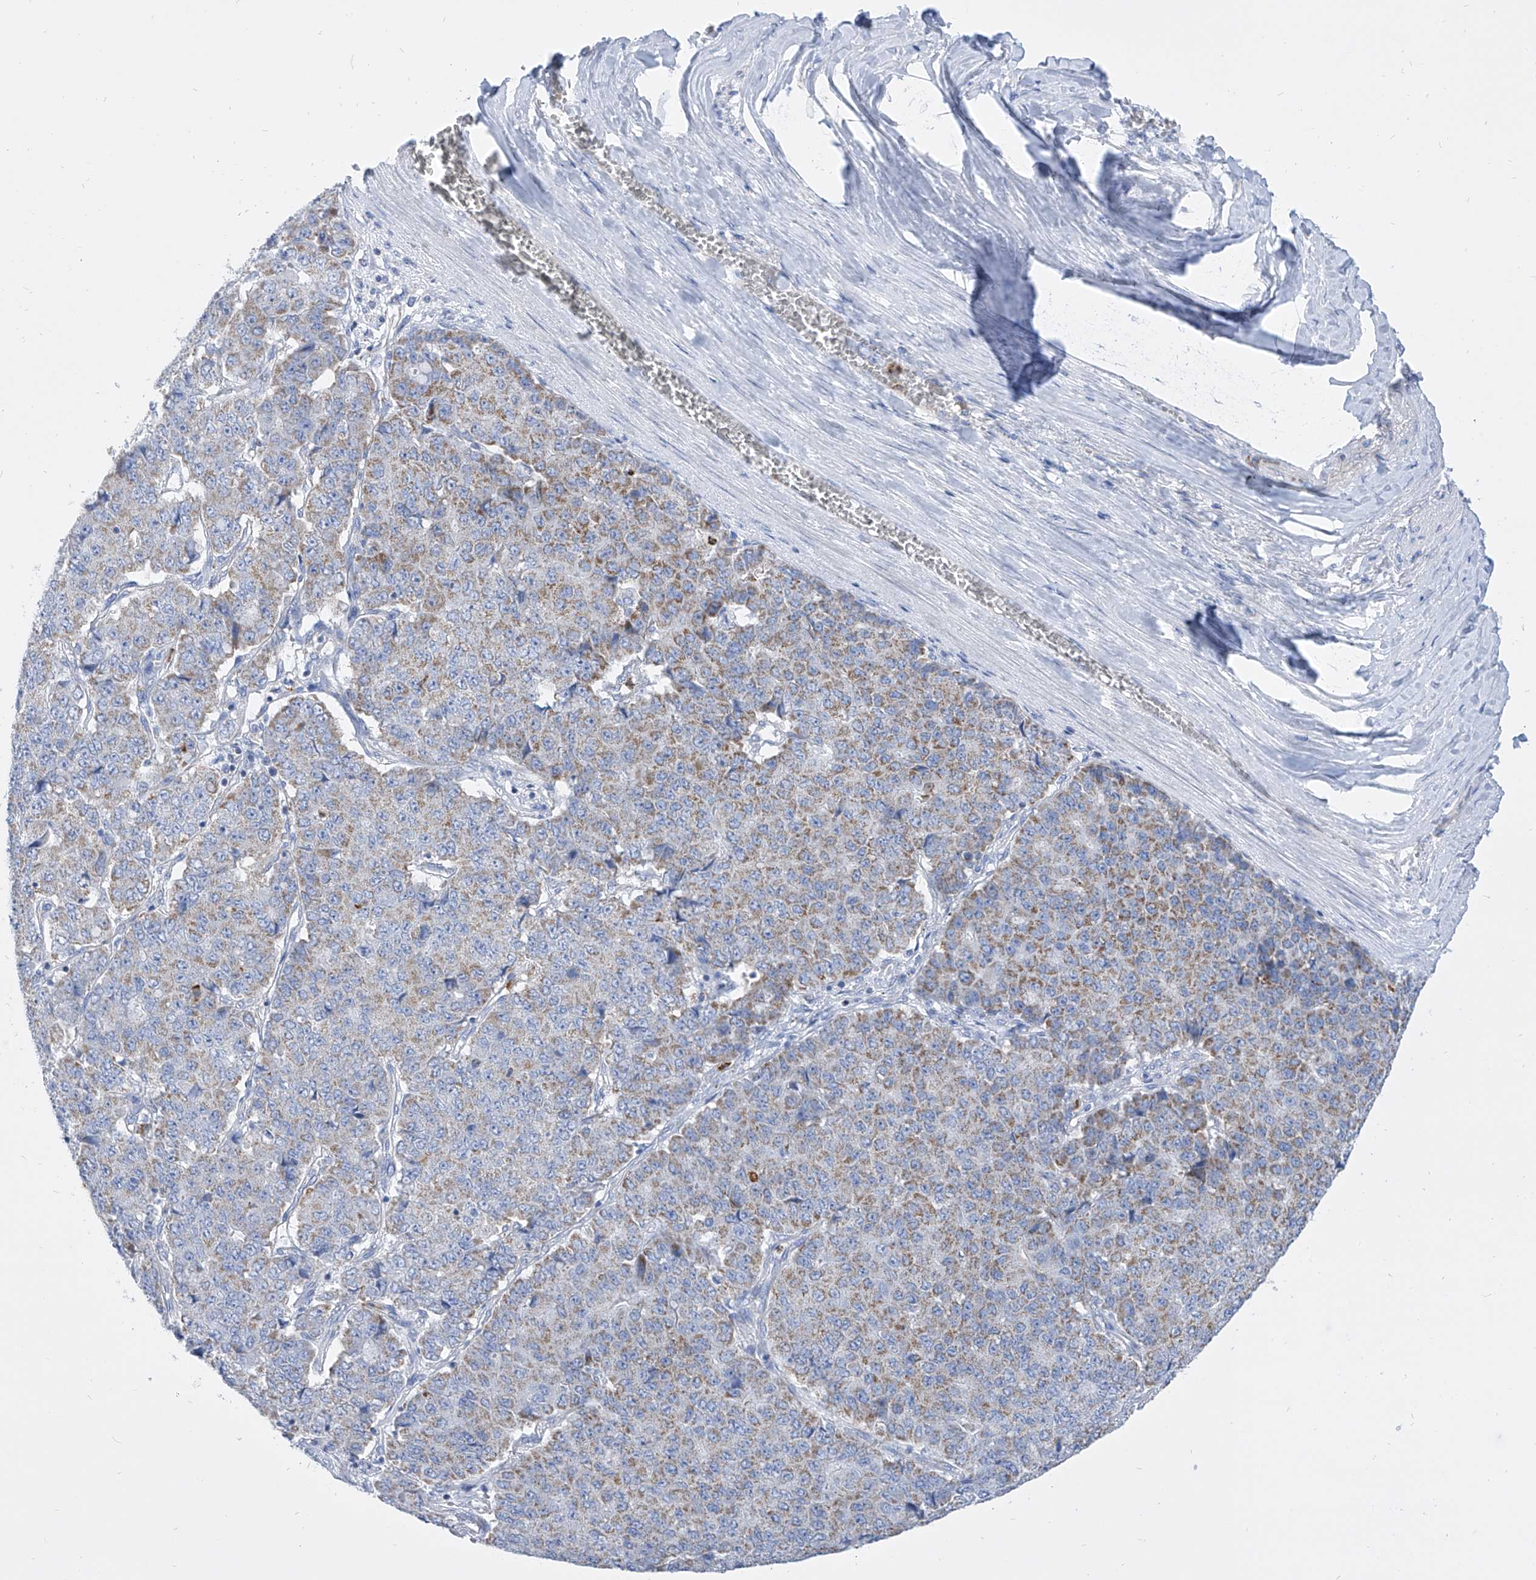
{"staining": {"intensity": "moderate", "quantity": "<25%", "location": "cytoplasmic/membranous"}, "tissue": "pancreatic cancer", "cell_type": "Tumor cells", "image_type": "cancer", "snomed": [{"axis": "morphology", "description": "Adenocarcinoma, NOS"}, {"axis": "topography", "description": "Pancreas"}], "caption": "Immunohistochemical staining of human pancreatic cancer (adenocarcinoma) displays moderate cytoplasmic/membranous protein staining in about <25% of tumor cells.", "gene": "COQ3", "patient": {"sex": "male", "age": 50}}